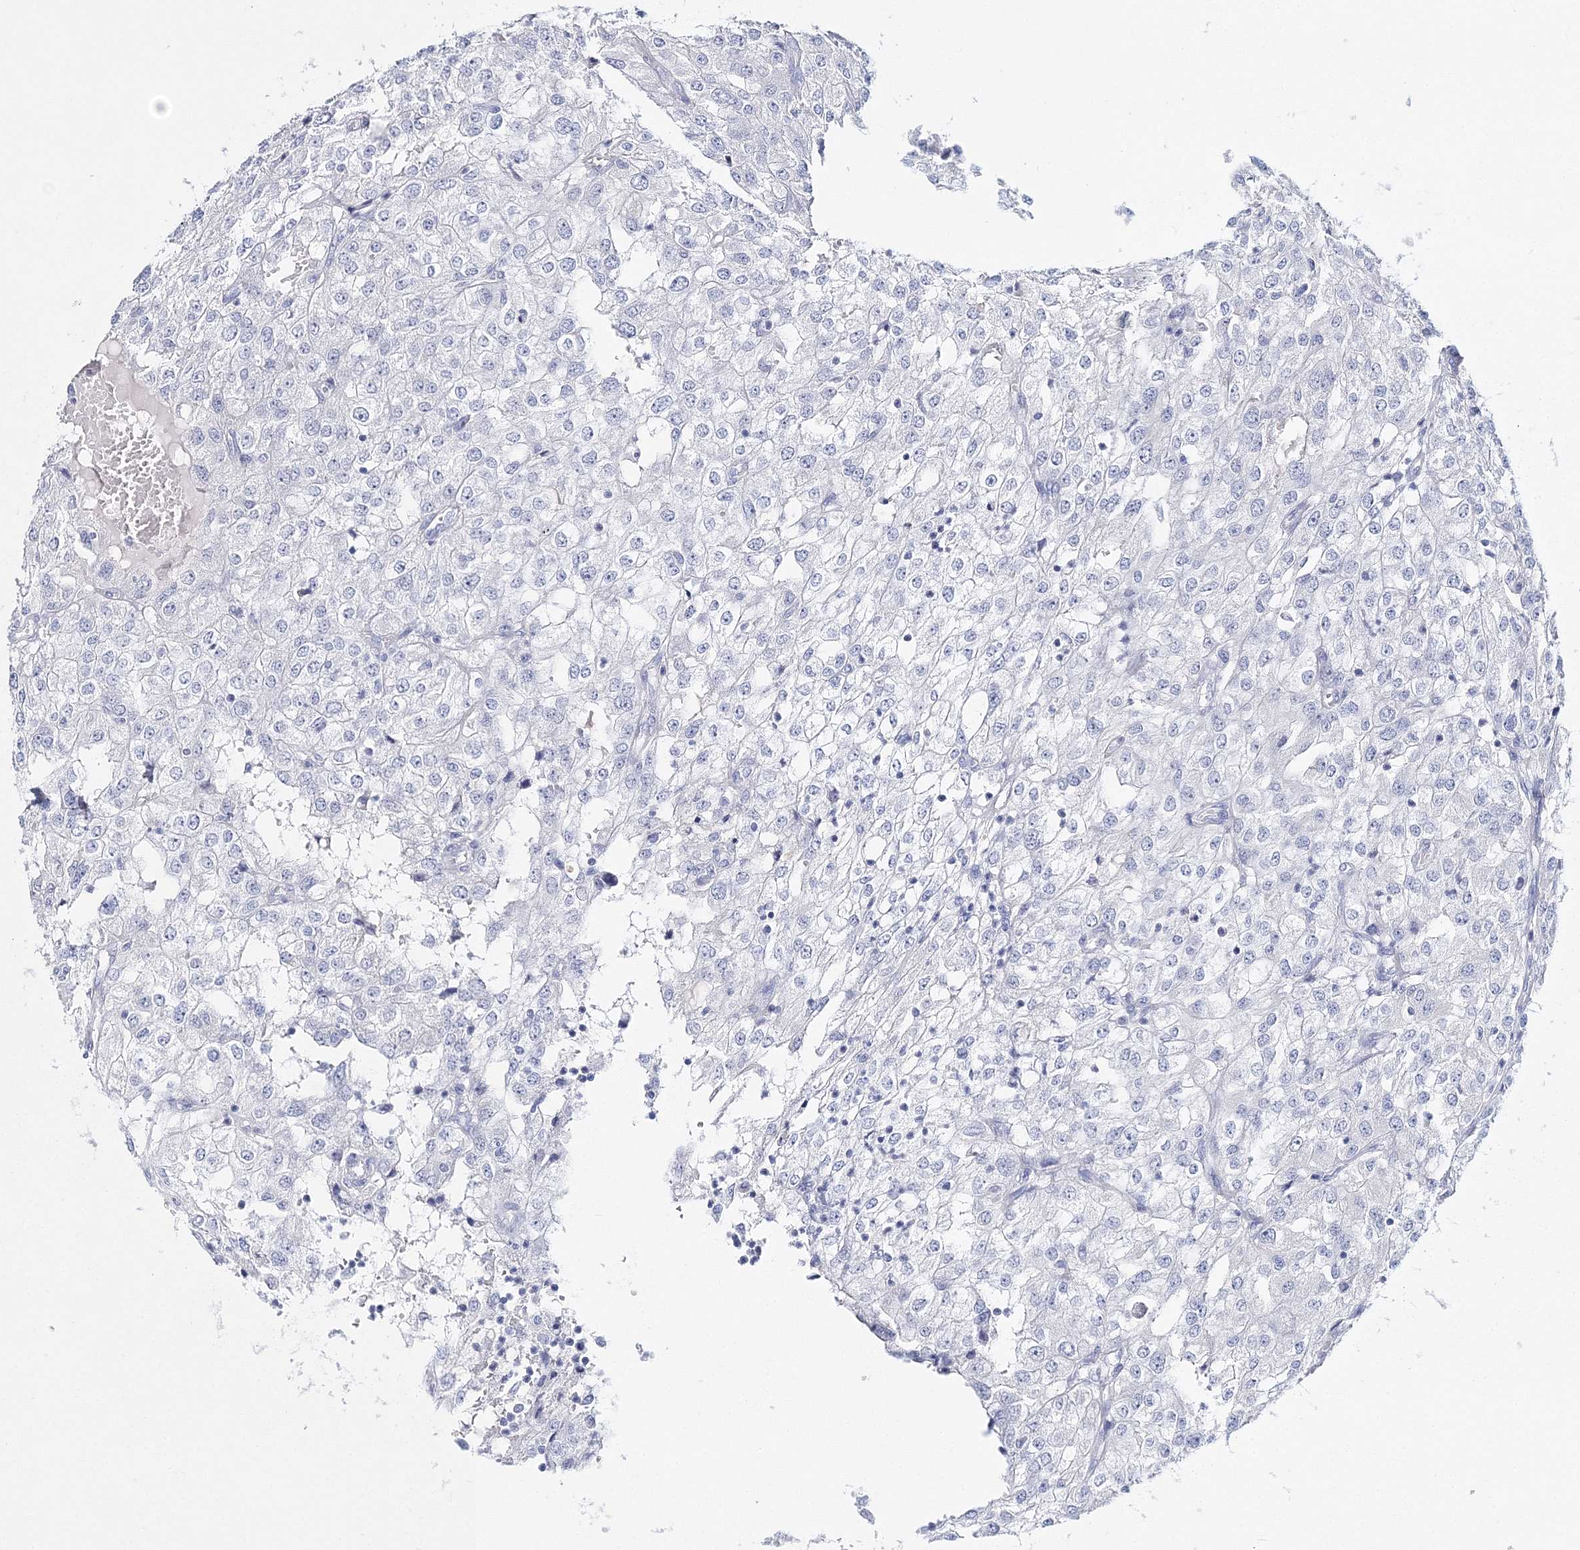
{"staining": {"intensity": "negative", "quantity": "none", "location": "none"}, "tissue": "renal cancer", "cell_type": "Tumor cells", "image_type": "cancer", "snomed": [{"axis": "morphology", "description": "Adenocarcinoma, NOS"}, {"axis": "topography", "description": "Kidney"}], "caption": "Immunohistochemical staining of human renal adenocarcinoma shows no significant staining in tumor cells.", "gene": "MYOZ2", "patient": {"sex": "female", "age": 54}}